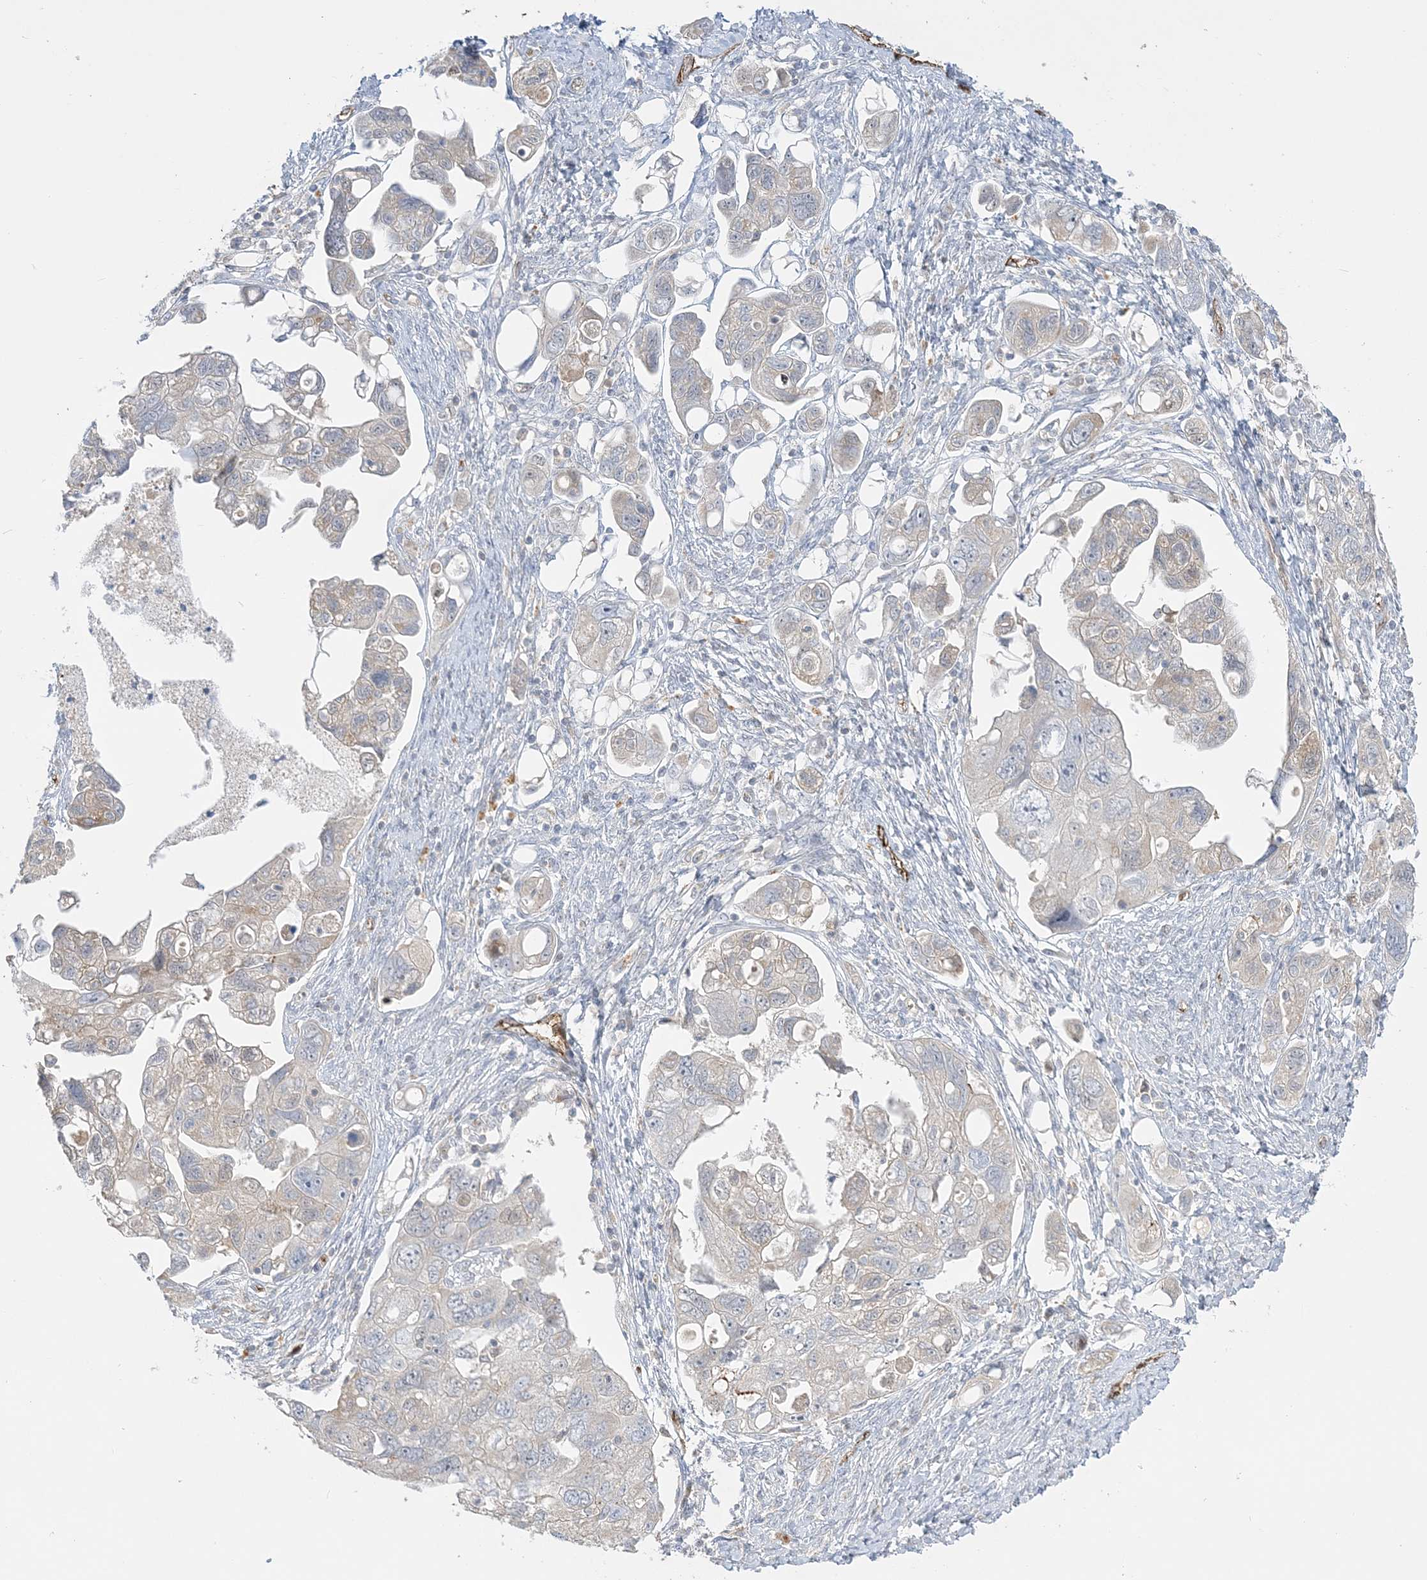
{"staining": {"intensity": "negative", "quantity": "none", "location": "none"}, "tissue": "ovarian cancer", "cell_type": "Tumor cells", "image_type": "cancer", "snomed": [{"axis": "morphology", "description": "Carcinoma, NOS"}, {"axis": "morphology", "description": "Cystadenocarcinoma, serous, NOS"}, {"axis": "topography", "description": "Ovary"}], "caption": "Image shows no protein expression in tumor cells of carcinoma (ovarian) tissue.", "gene": "INPP1", "patient": {"sex": "female", "age": 69}}